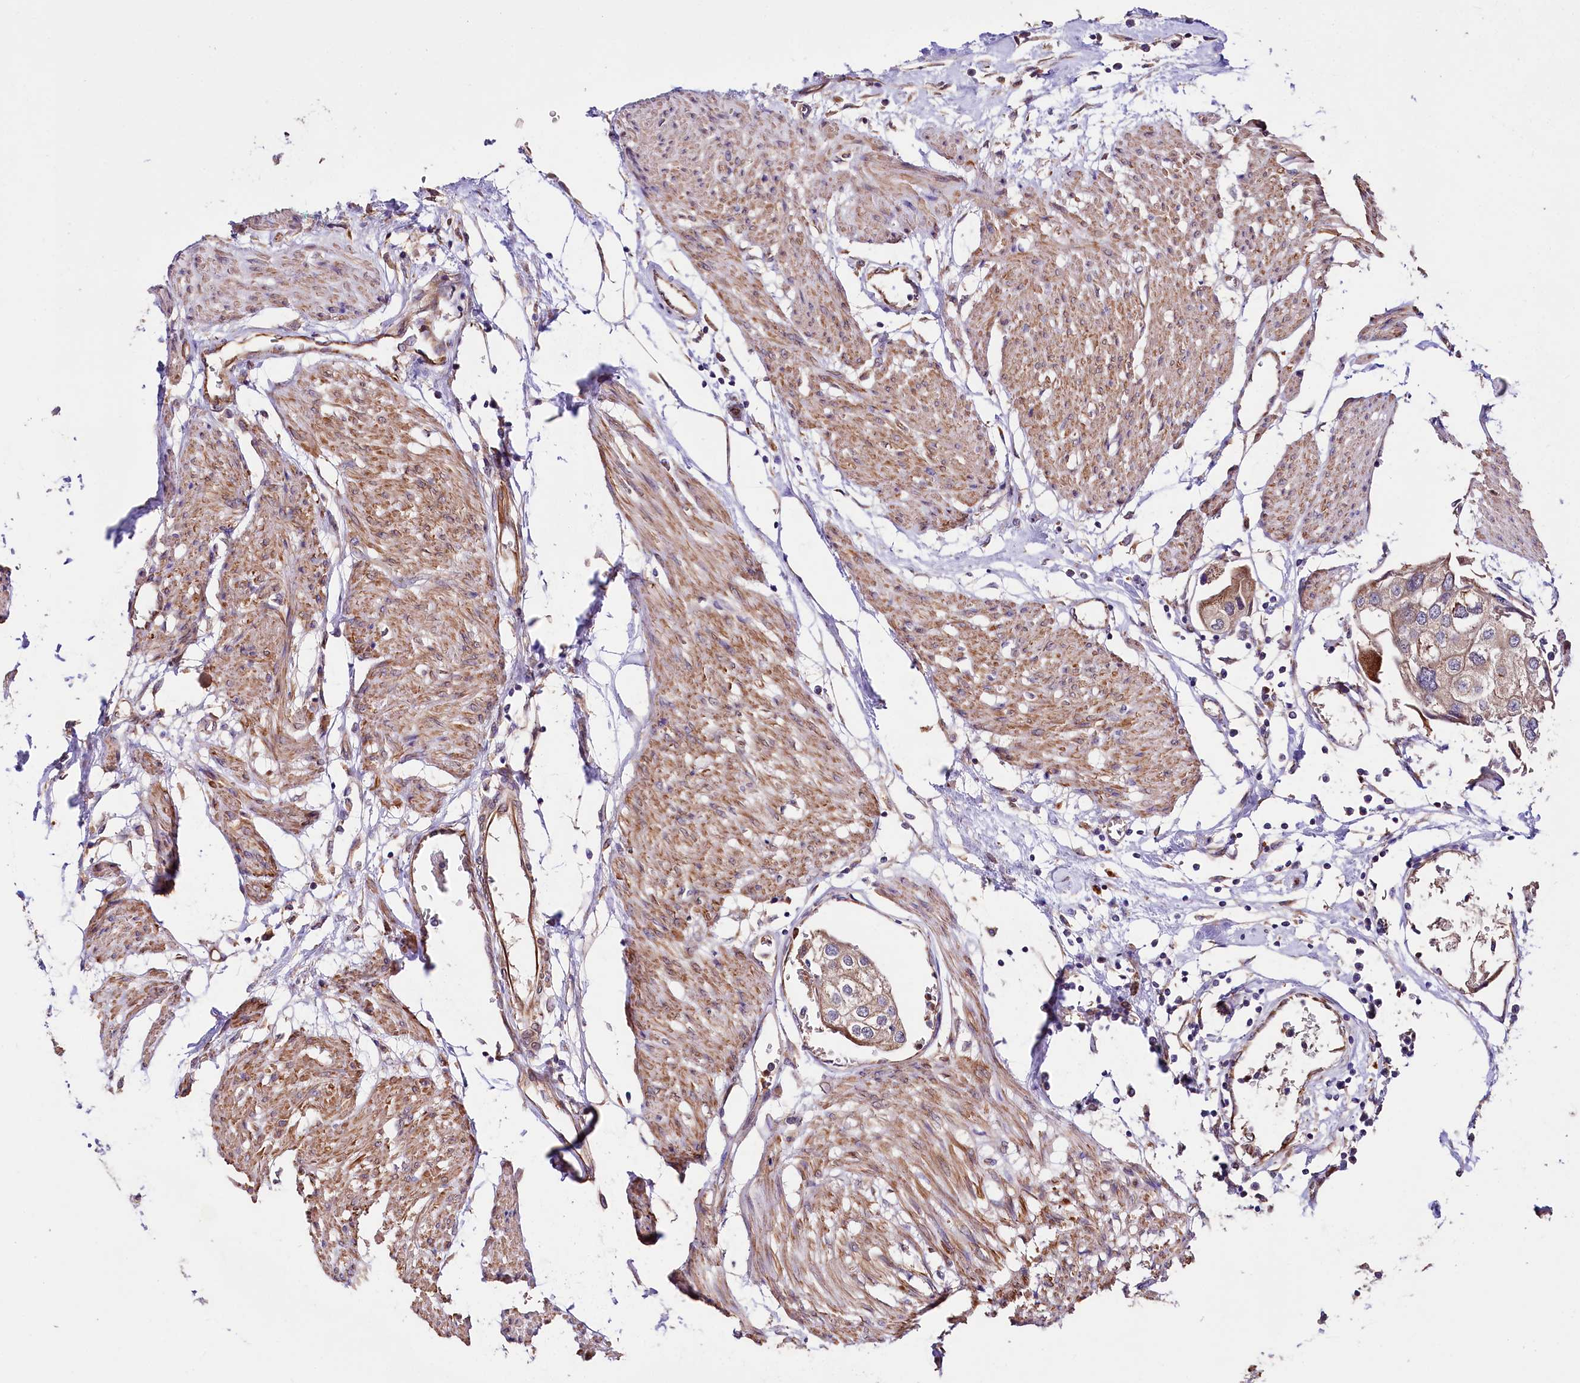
{"staining": {"intensity": "weak", "quantity": ">75%", "location": "cytoplasmic/membranous"}, "tissue": "urothelial cancer", "cell_type": "Tumor cells", "image_type": "cancer", "snomed": [{"axis": "morphology", "description": "Urothelial carcinoma, High grade"}, {"axis": "topography", "description": "Urinary bladder"}], "caption": "Immunohistochemical staining of urothelial cancer shows weak cytoplasmic/membranous protein positivity in about >75% of tumor cells.", "gene": "TTC12", "patient": {"sex": "male", "age": 64}}